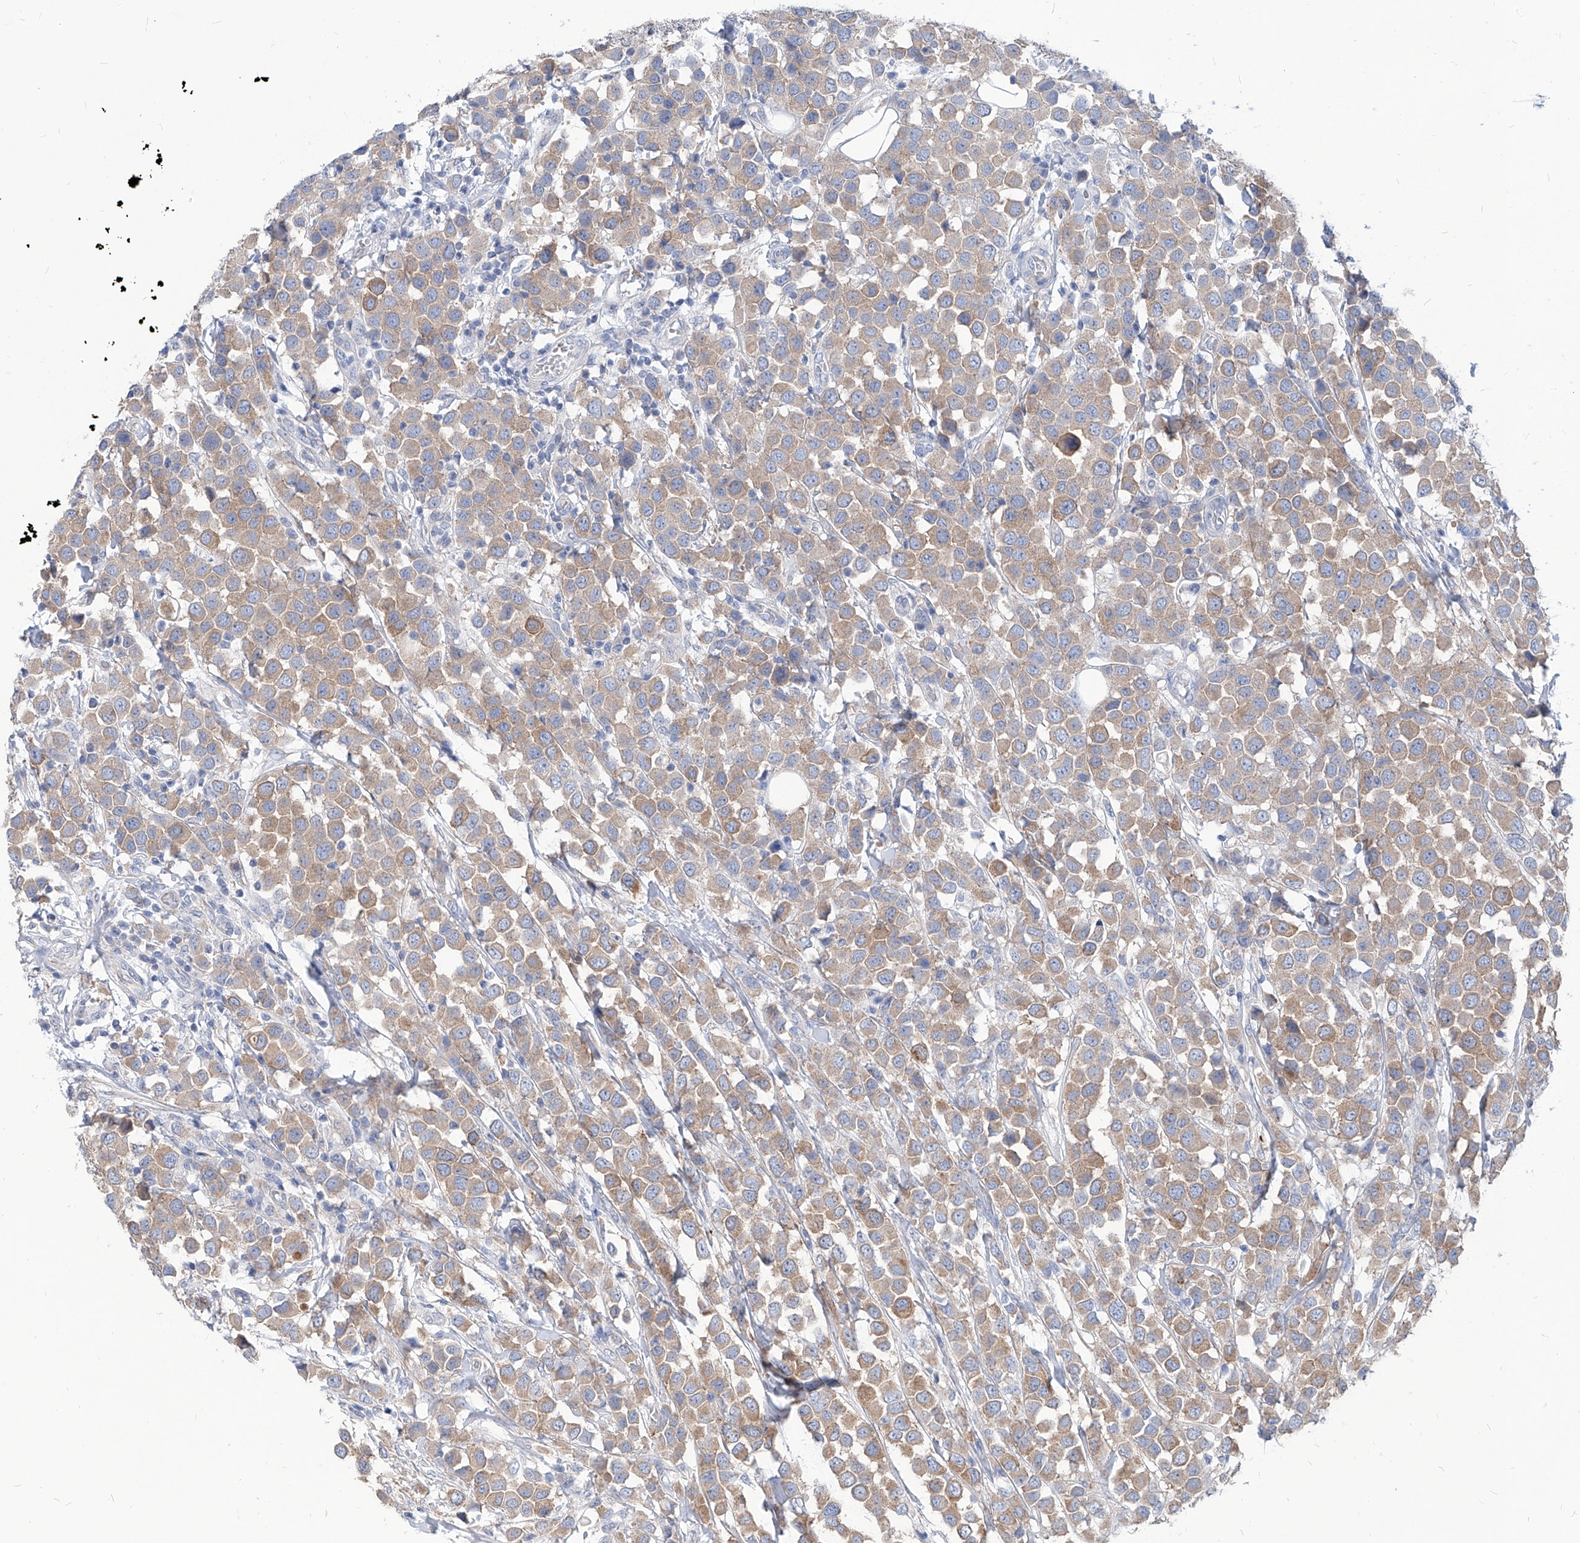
{"staining": {"intensity": "moderate", "quantity": ">75%", "location": "cytoplasmic/membranous"}, "tissue": "breast cancer", "cell_type": "Tumor cells", "image_type": "cancer", "snomed": [{"axis": "morphology", "description": "Duct carcinoma"}, {"axis": "topography", "description": "Breast"}], "caption": "Tumor cells display medium levels of moderate cytoplasmic/membranous expression in about >75% of cells in breast intraductal carcinoma.", "gene": "AKAP10", "patient": {"sex": "female", "age": 61}}